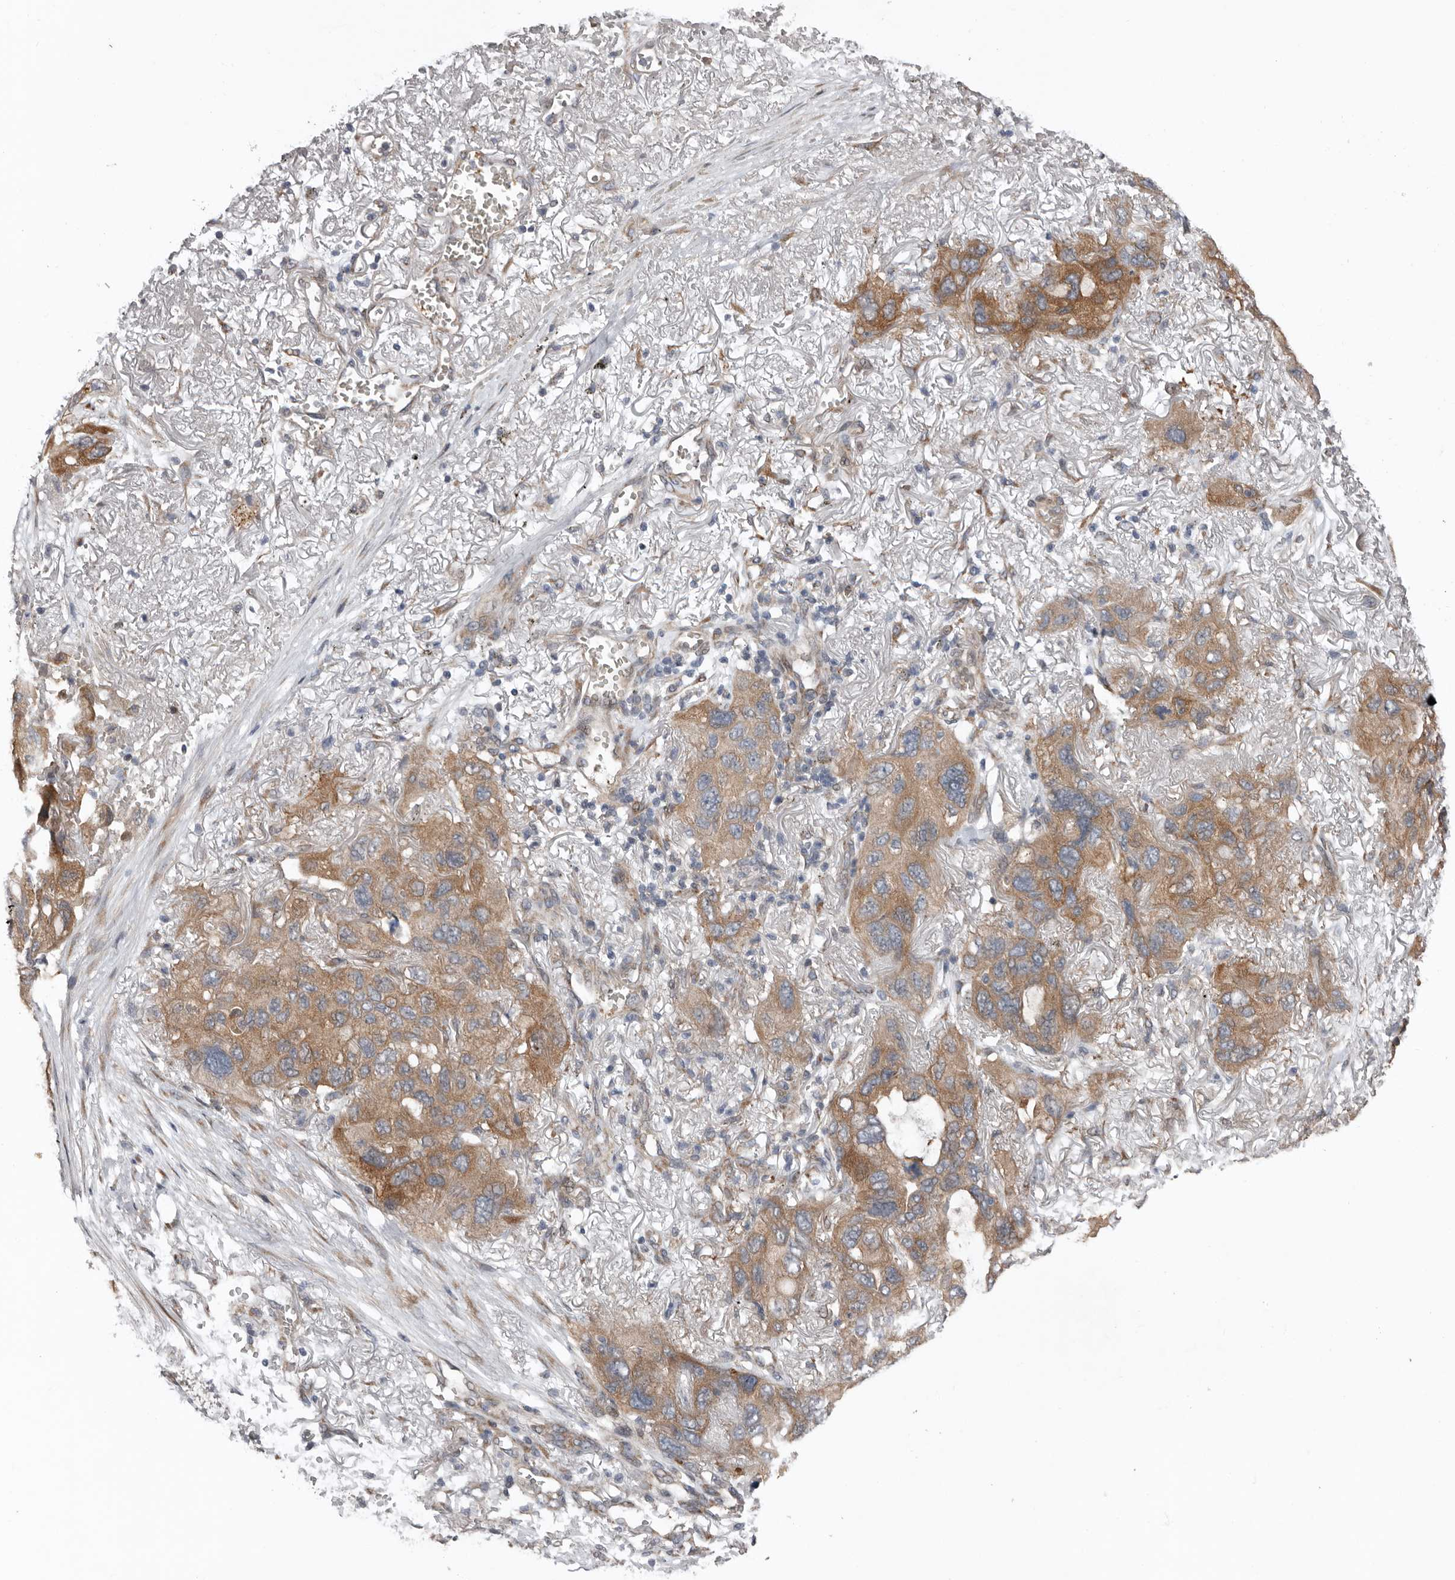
{"staining": {"intensity": "moderate", "quantity": ">75%", "location": "cytoplasmic/membranous"}, "tissue": "lung cancer", "cell_type": "Tumor cells", "image_type": "cancer", "snomed": [{"axis": "morphology", "description": "Squamous cell carcinoma, NOS"}, {"axis": "topography", "description": "Lung"}], "caption": "Tumor cells demonstrate moderate cytoplasmic/membranous positivity in about >75% of cells in squamous cell carcinoma (lung). The staining is performed using DAB brown chromogen to label protein expression. The nuclei are counter-stained blue using hematoxylin.", "gene": "CHML", "patient": {"sex": "female", "age": 73}}